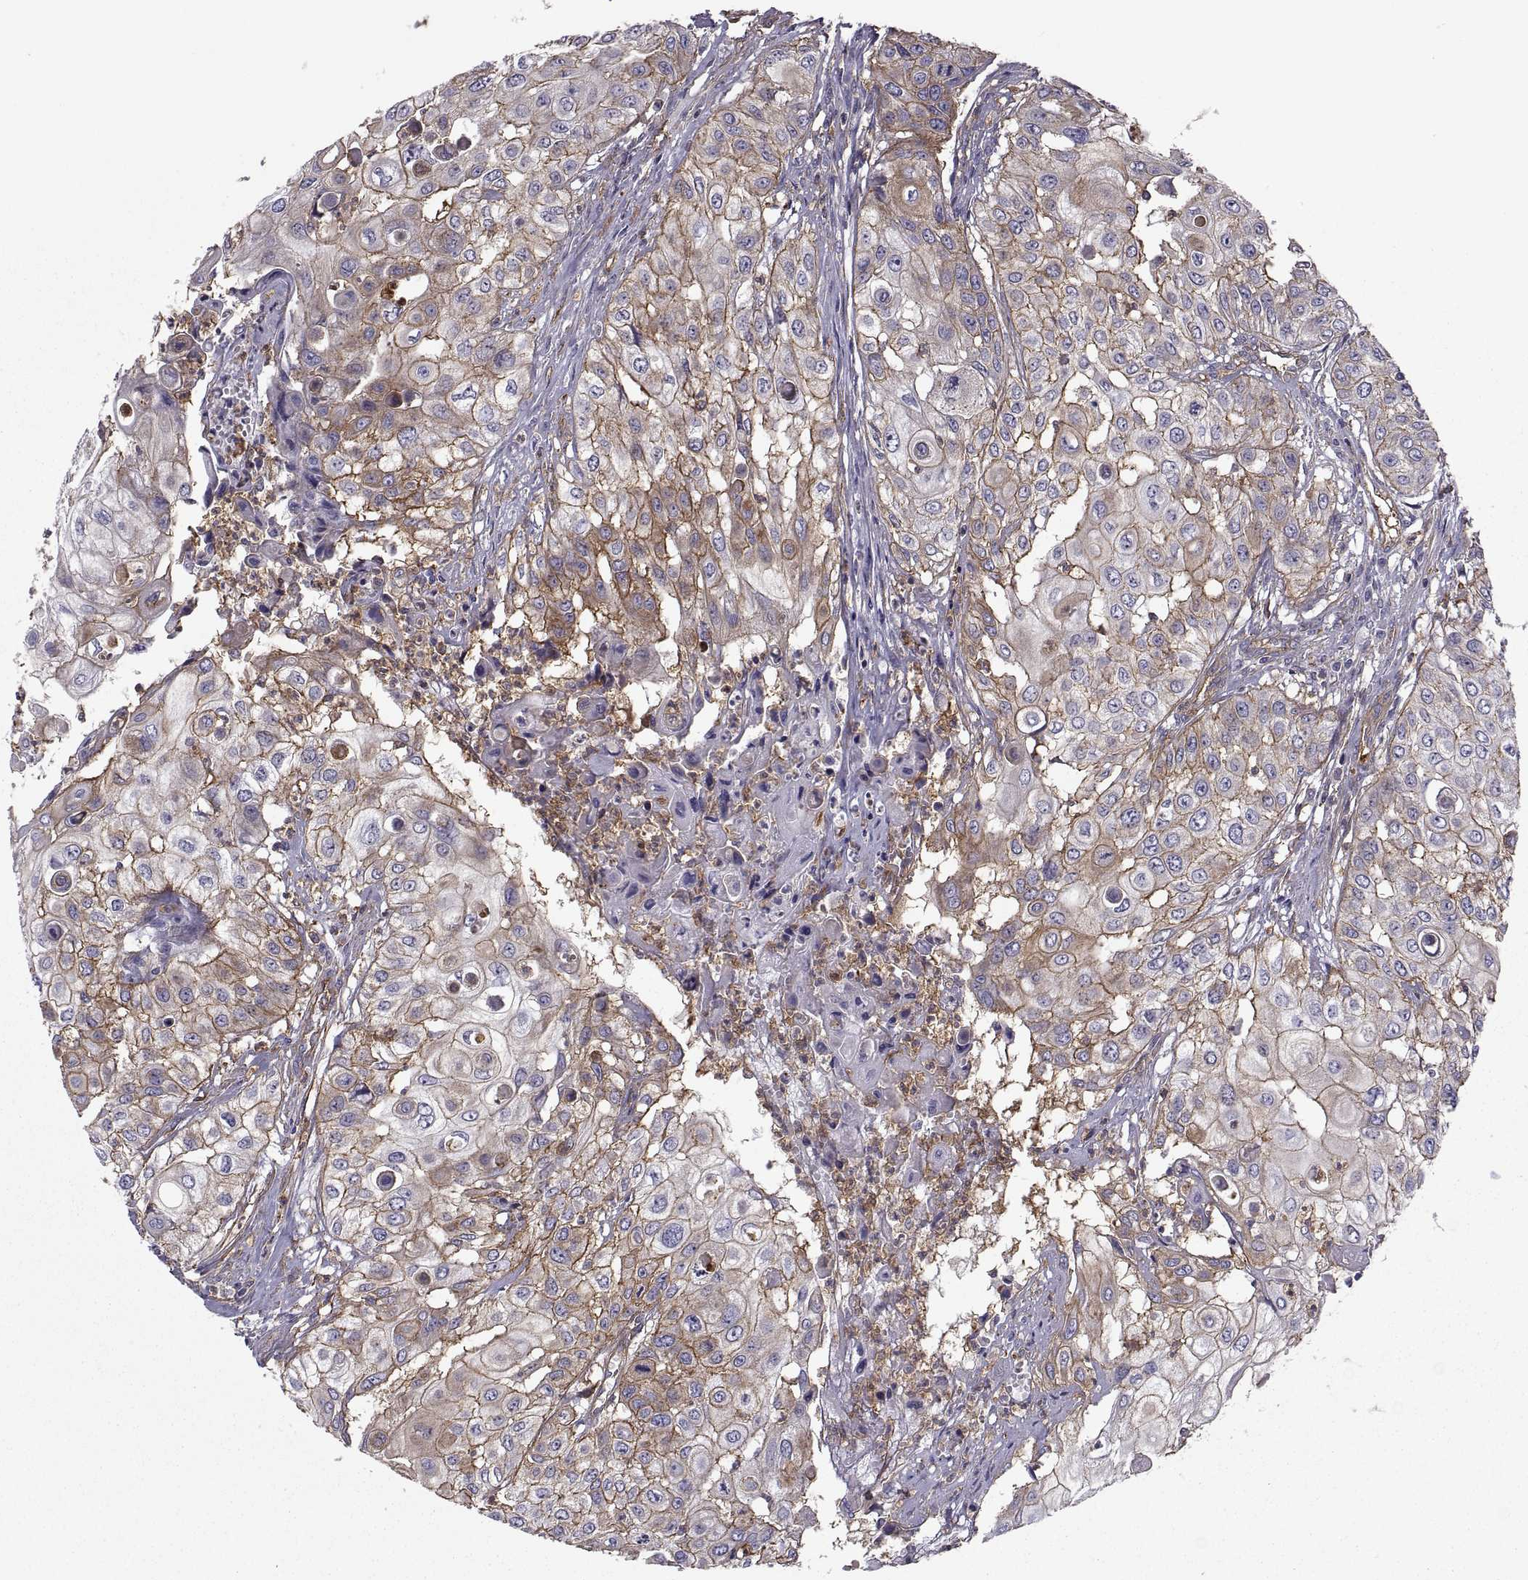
{"staining": {"intensity": "moderate", "quantity": ">75%", "location": "cytoplasmic/membranous"}, "tissue": "urothelial cancer", "cell_type": "Tumor cells", "image_type": "cancer", "snomed": [{"axis": "morphology", "description": "Urothelial carcinoma, High grade"}, {"axis": "topography", "description": "Urinary bladder"}], "caption": "An immunohistochemistry (IHC) micrograph of neoplastic tissue is shown. Protein staining in brown labels moderate cytoplasmic/membranous positivity in urothelial cancer within tumor cells.", "gene": "MYH9", "patient": {"sex": "female", "age": 79}}